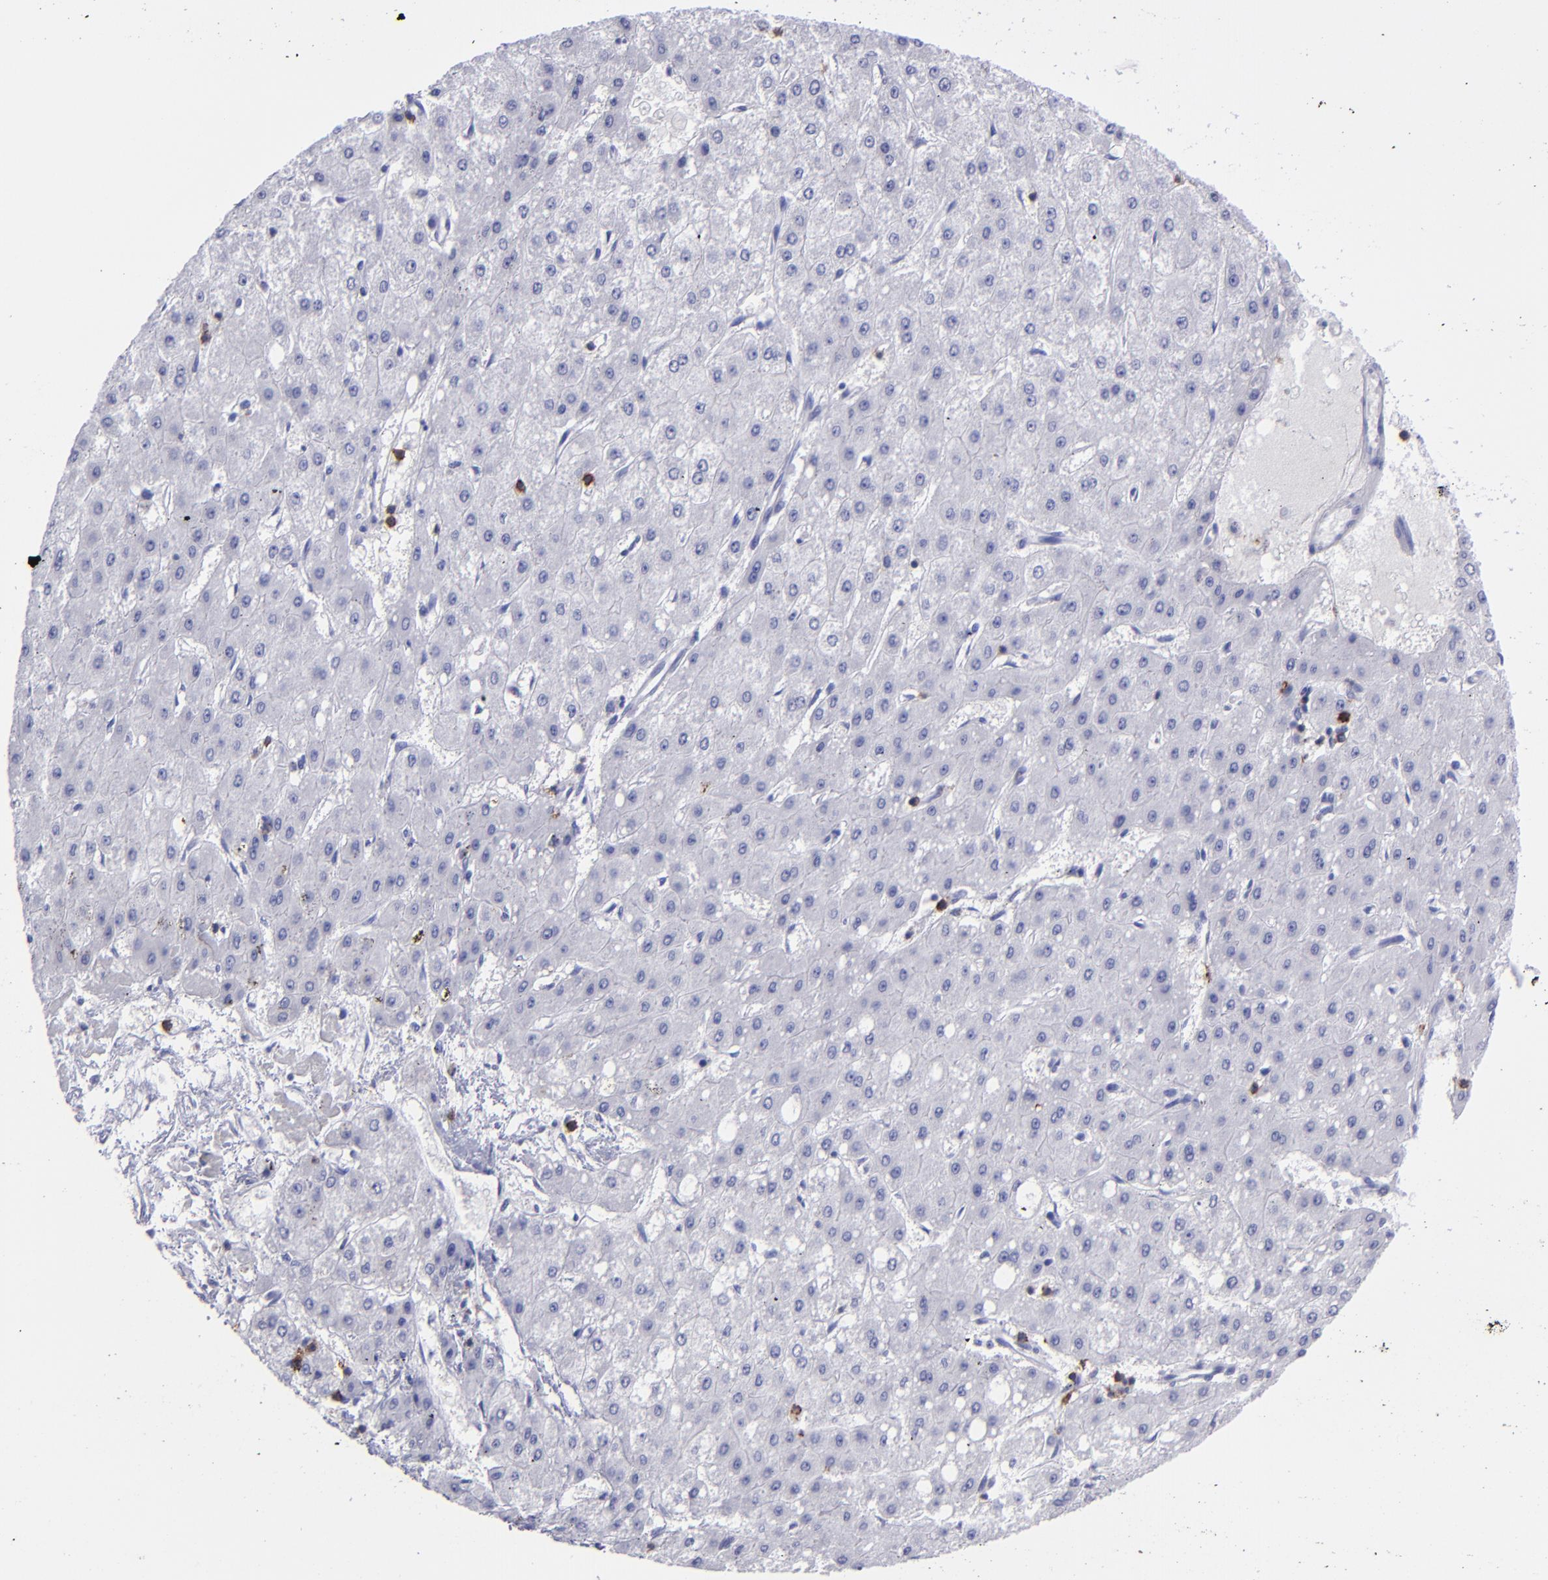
{"staining": {"intensity": "negative", "quantity": "none", "location": "none"}, "tissue": "liver cancer", "cell_type": "Tumor cells", "image_type": "cancer", "snomed": [{"axis": "morphology", "description": "Carcinoma, Hepatocellular, NOS"}, {"axis": "topography", "description": "Liver"}], "caption": "Liver cancer (hepatocellular carcinoma) was stained to show a protein in brown. There is no significant expression in tumor cells. (DAB (3,3'-diaminobenzidine) IHC with hematoxylin counter stain).", "gene": "CD6", "patient": {"sex": "female", "age": 52}}